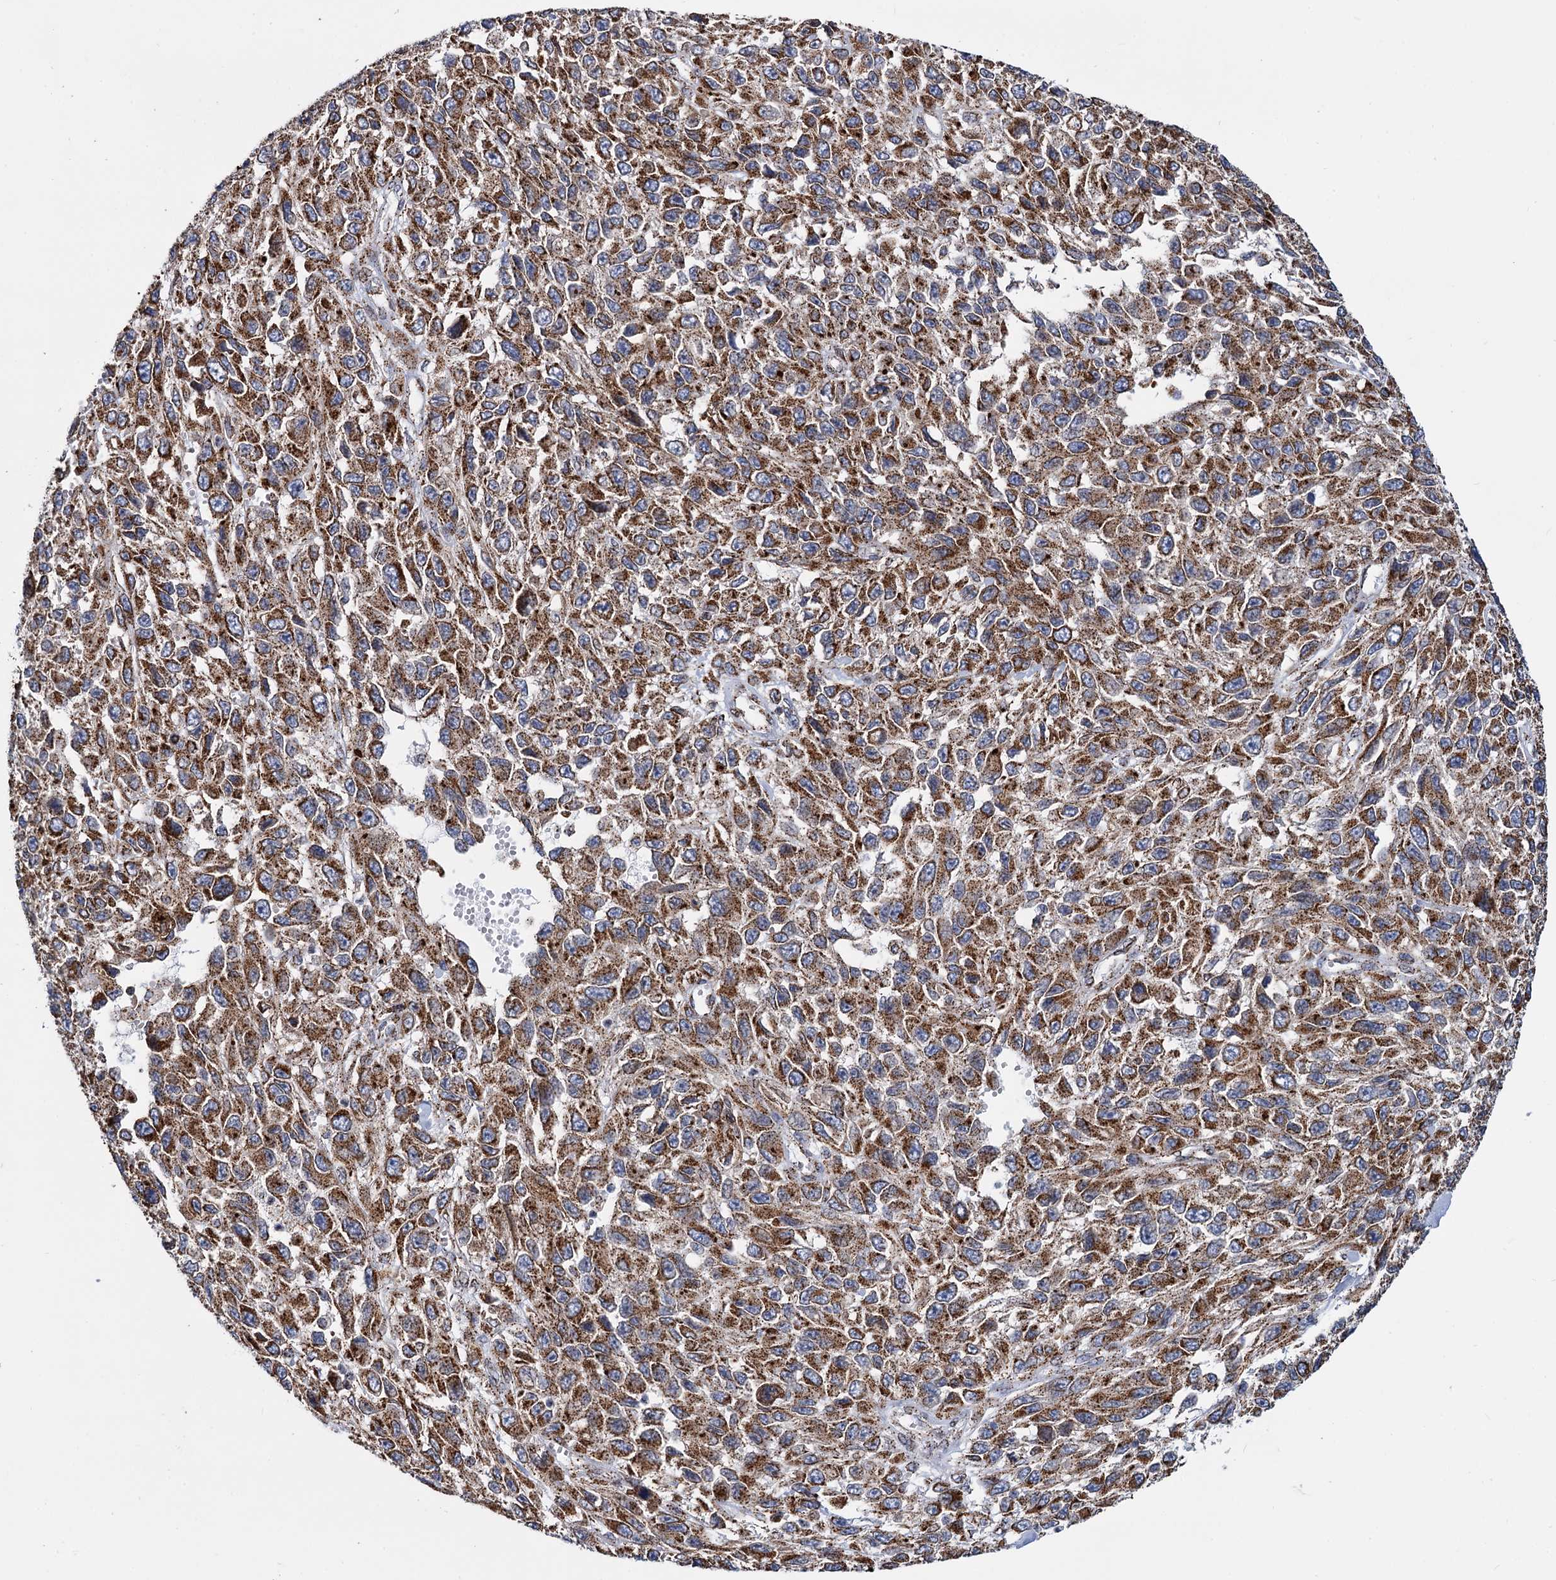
{"staining": {"intensity": "moderate", "quantity": ">75%", "location": "cytoplasmic/membranous"}, "tissue": "melanoma", "cell_type": "Tumor cells", "image_type": "cancer", "snomed": [{"axis": "morphology", "description": "Normal tissue, NOS"}, {"axis": "morphology", "description": "Malignant melanoma, NOS"}, {"axis": "topography", "description": "Skin"}], "caption": "Protein expression by IHC reveals moderate cytoplasmic/membranous staining in approximately >75% of tumor cells in malignant melanoma. Nuclei are stained in blue.", "gene": "SUPT20H", "patient": {"sex": "female", "age": 96}}